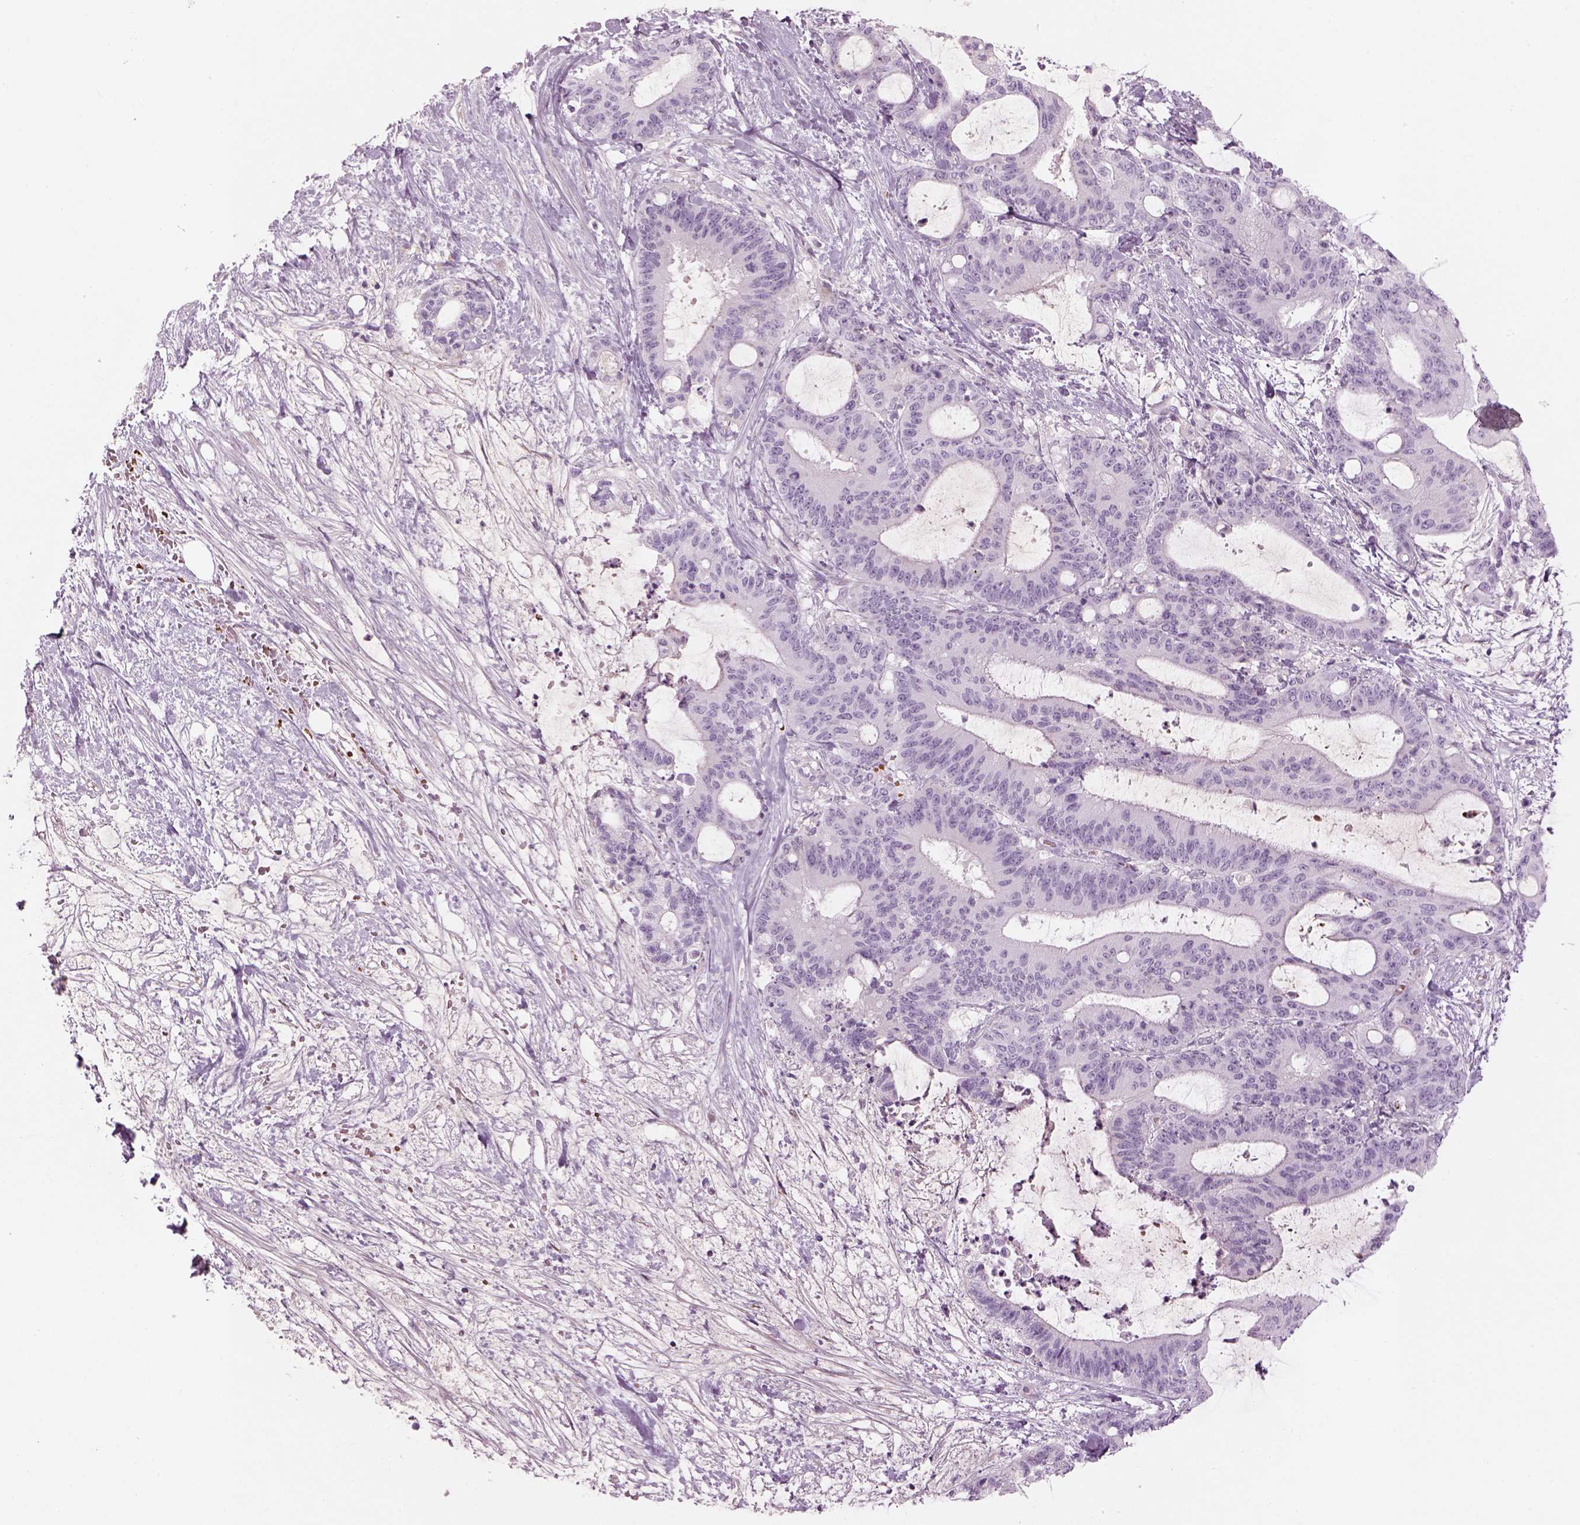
{"staining": {"intensity": "negative", "quantity": "none", "location": "none"}, "tissue": "liver cancer", "cell_type": "Tumor cells", "image_type": "cancer", "snomed": [{"axis": "morphology", "description": "Cholangiocarcinoma"}, {"axis": "topography", "description": "Liver"}], "caption": "A high-resolution micrograph shows IHC staining of liver cancer, which shows no significant positivity in tumor cells. The staining was performed using DAB (3,3'-diaminobenzidine) to visualize the protein expression in brown, while the nuclei were stained in blue with hematoxylin (Magnification: 20x).", "gene": "PABPC1L2B", "patient": {"sex": "female", "age": 73}}